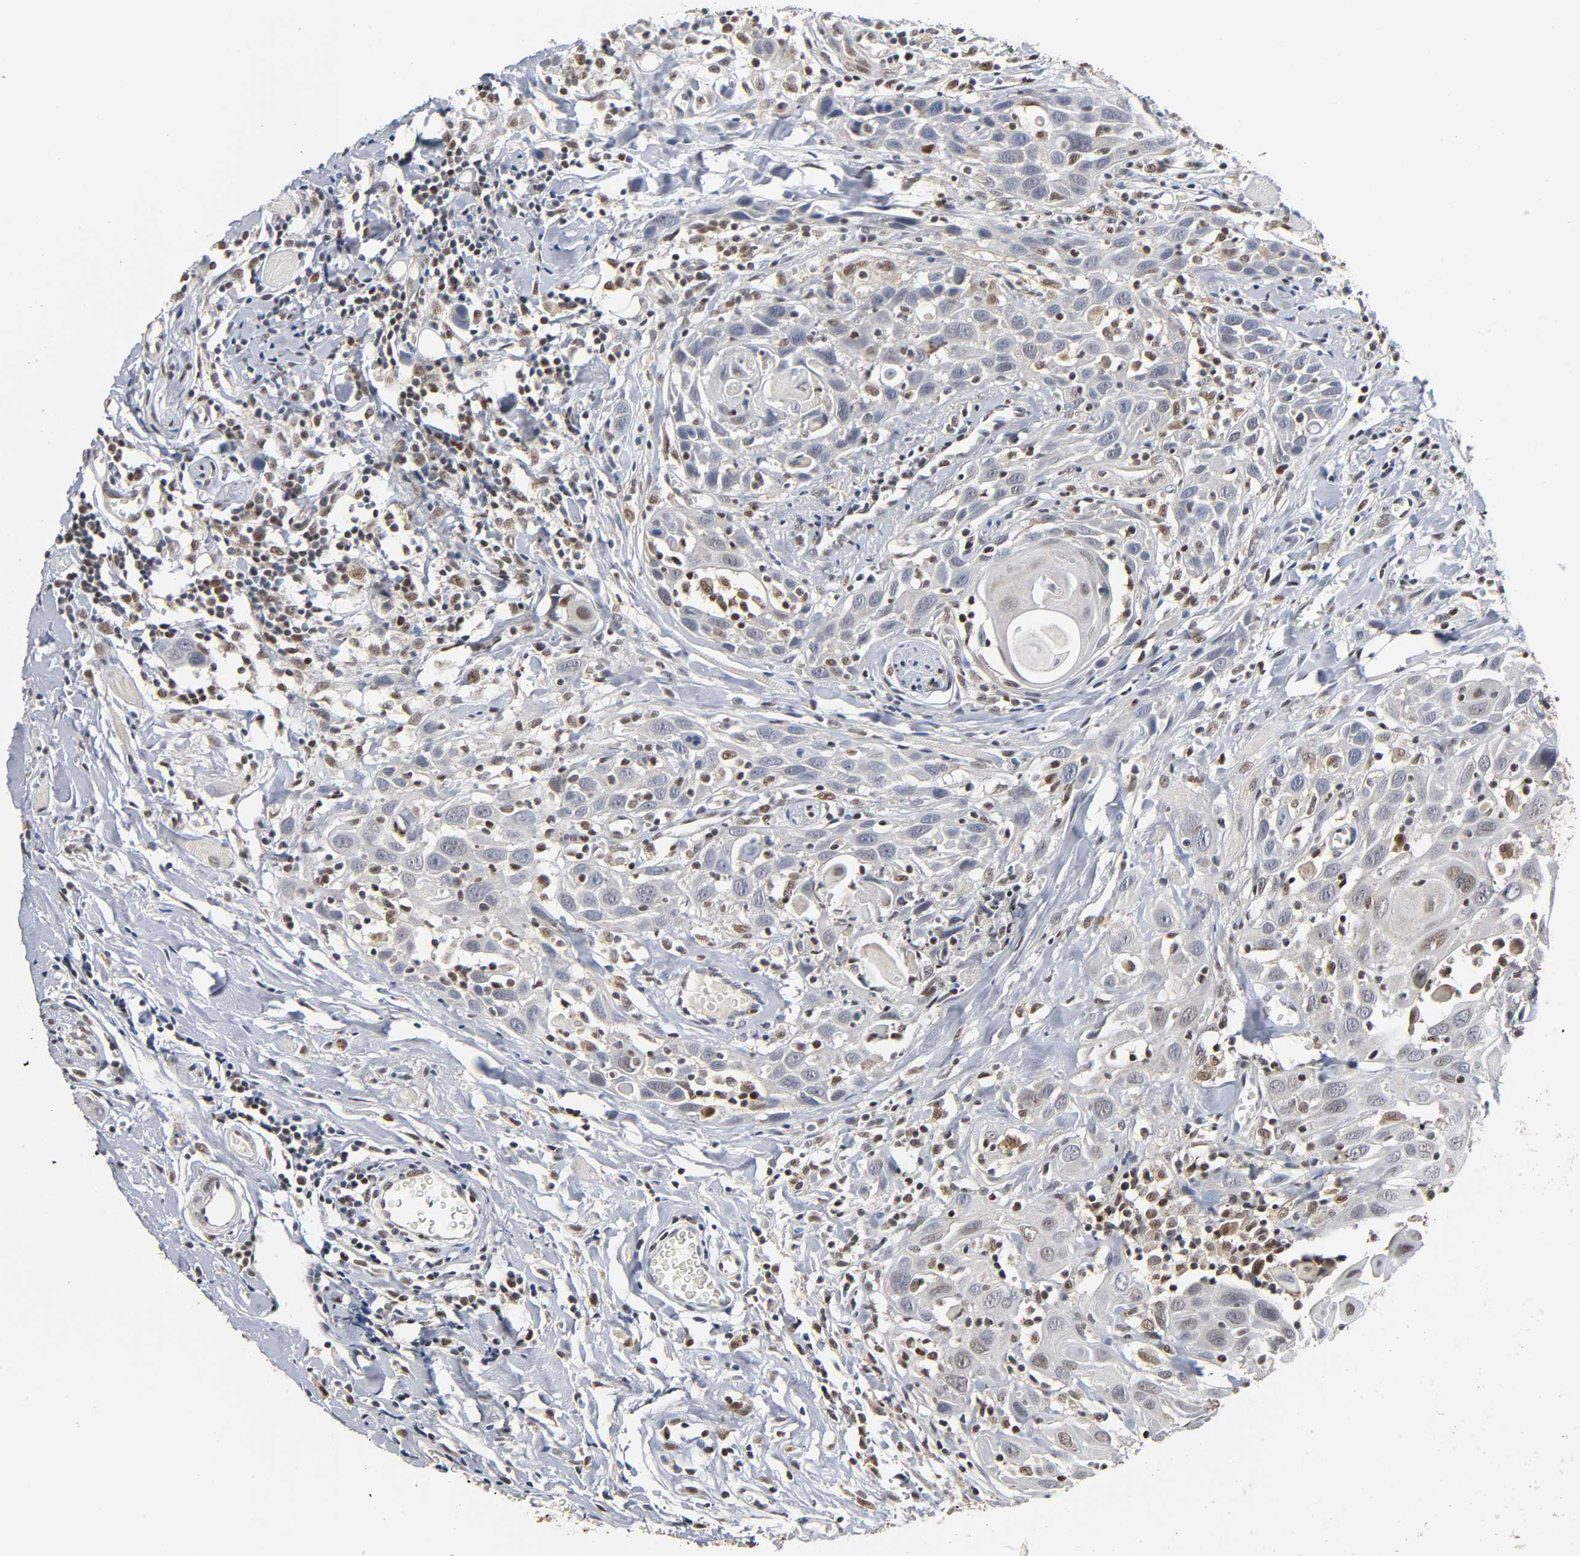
{"staining": {"intensity": "negative", "quantity": "none", "location": "none"}, "tissue": "head and neck cancer", "cell_type": "Tumor cells", "image_type": "cancer", "snomed": [{"axis": "morphology", "description": "Squamous cell carcinoma, NOS"}, {"axis": "topography", "description": "Oral tissue"}, {"axis": "topography", "description": "Head-Neck"}], "caption": "Protein analysis of head and neck squamous cell carcinoma shows no significant positivity in tumor cells.", "gene": "KAT2B", "patient": {"sex": "female", "age": 50}}